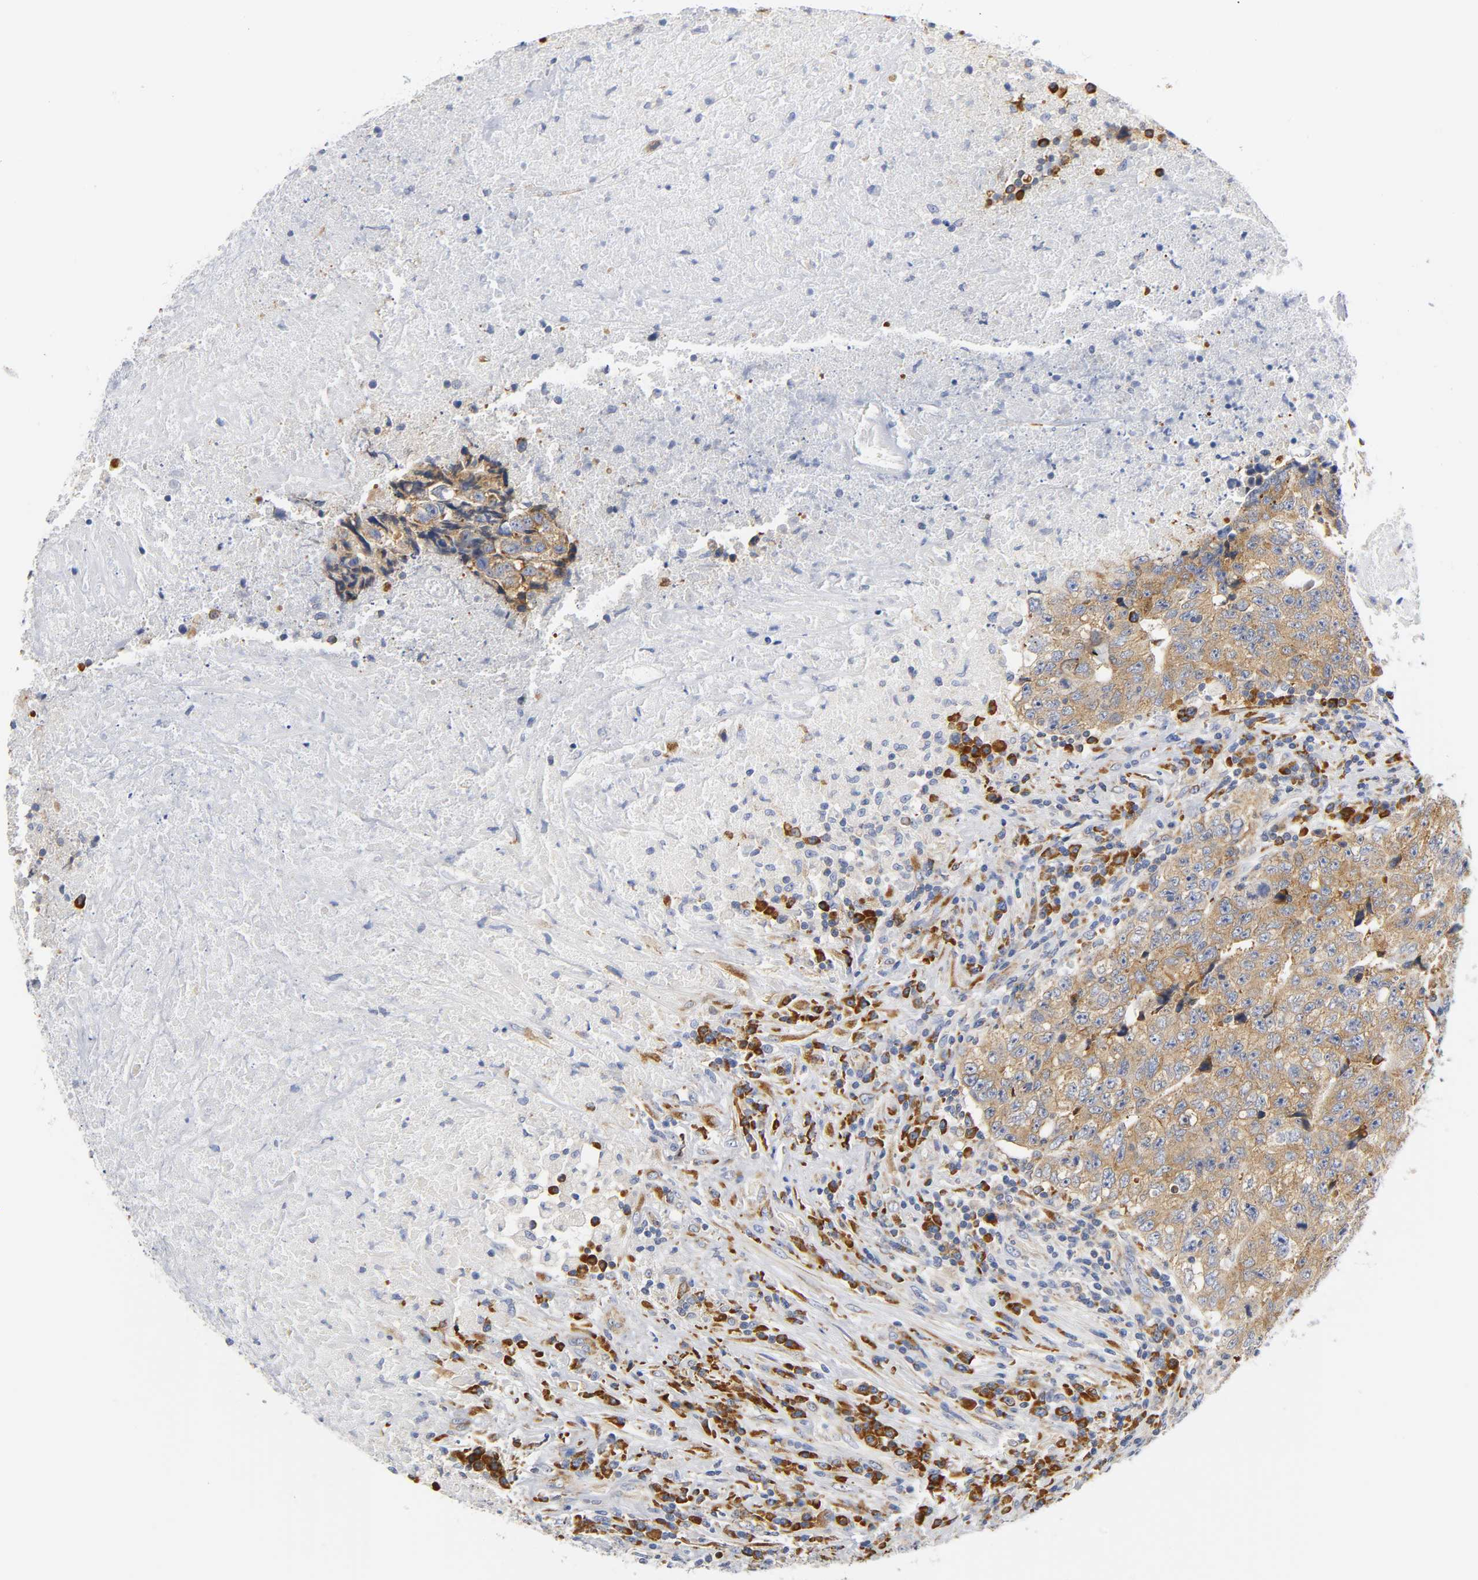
{"staining": {"intensity": "weak", "quantity": ">75%", "location": "cytoplasmic/membranous"}, "tissue": "testis cancer", "cell_type": "Tumor cells", "image_type": "cancer", "snomed": [{"axis": "morphology", "description": "Necrosis, NOS"}, {"axis": "morphology", "description": "Carcinoma, Embryonal, NOS"}, {"axis": "topography", "description": "Testis"}], "caption": "About >75% of tumor cells in human testis cancer (embryonal carcinoma) exhibit weak cytoplasmic/membranous protein expression as visualized by brown immunohistochemical staining.", "gene": "REL", "patient": {"sex": "male", "age": 19}}